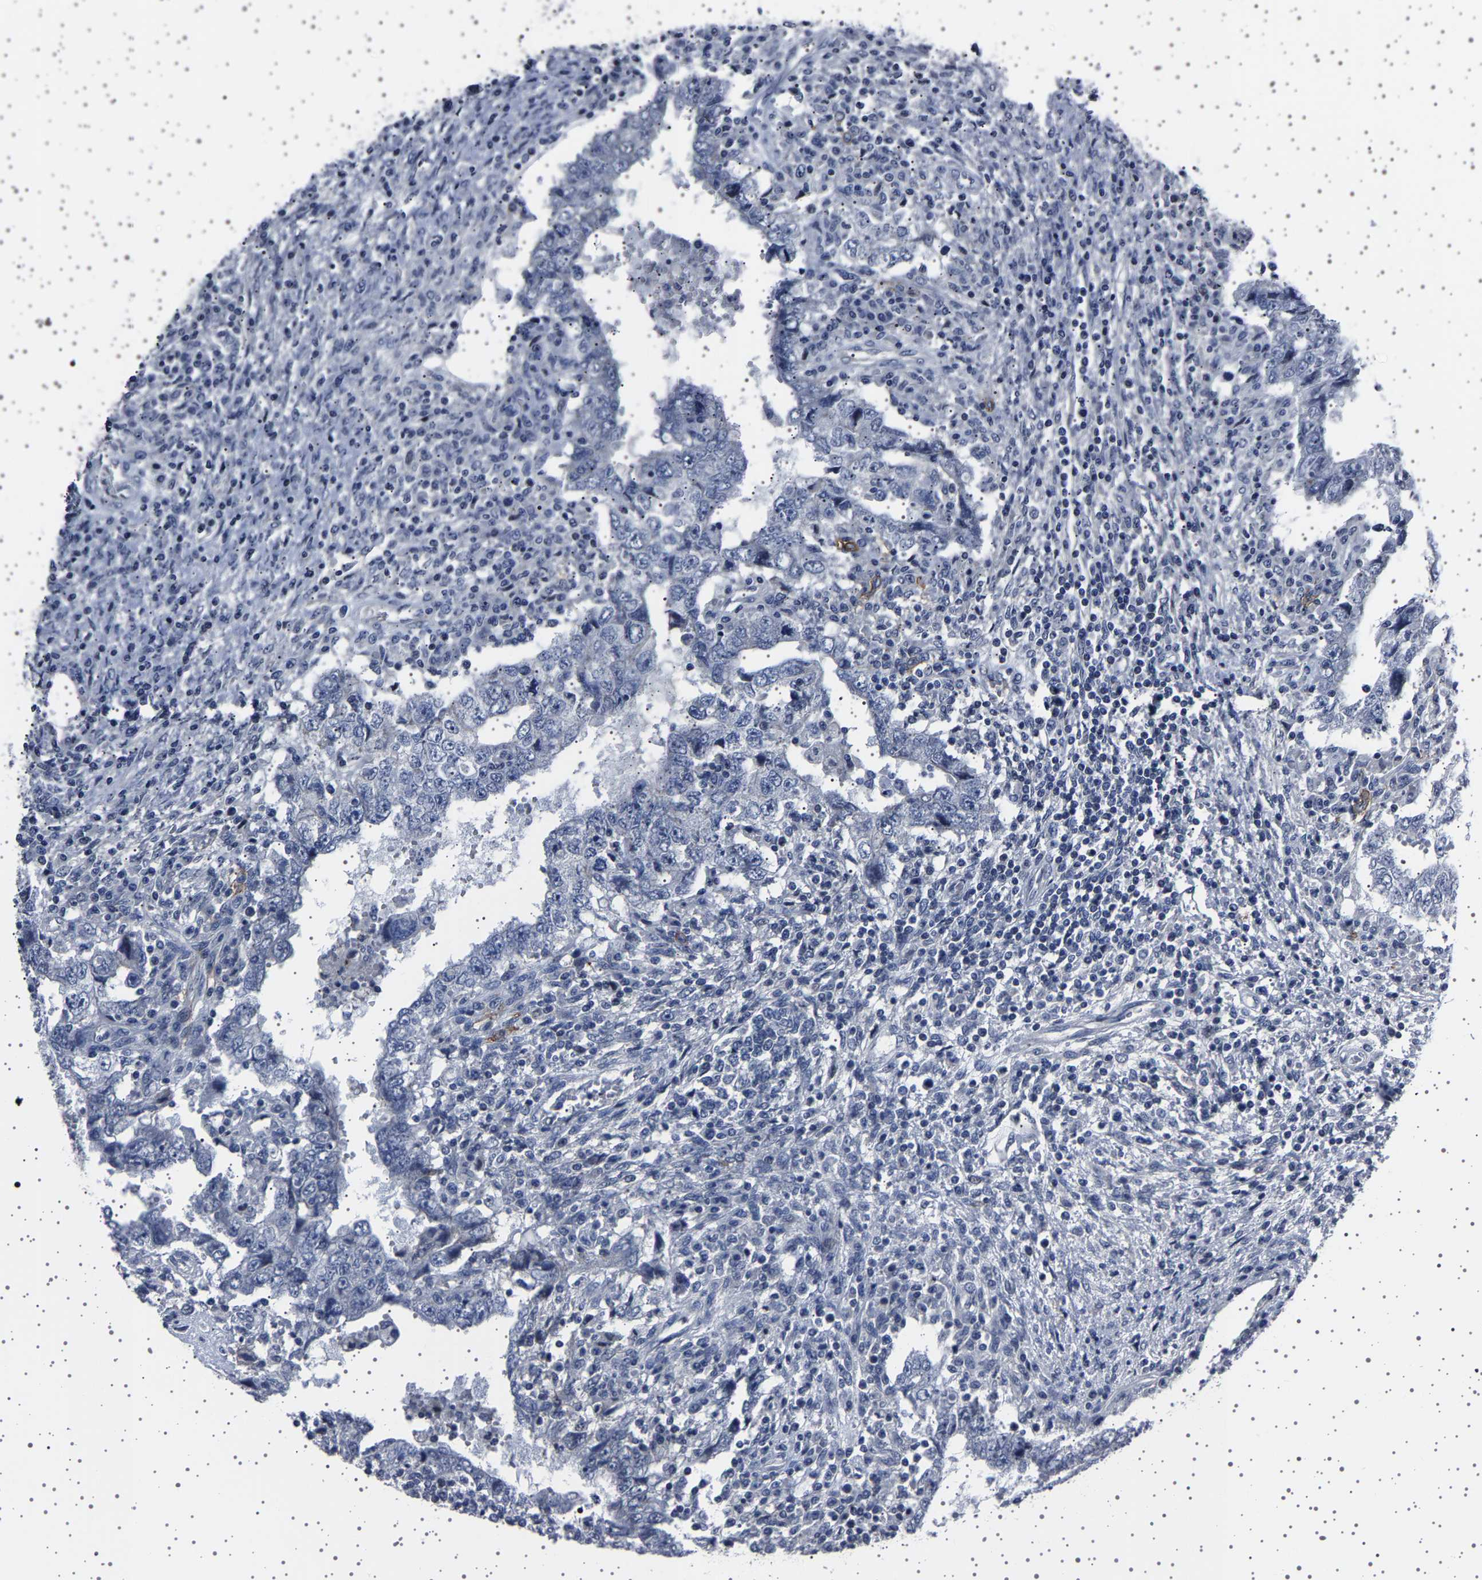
{"staining": {"intensity": "negative", "quantity": "none", "location": "none"}, "tissue": "testis cancer", "cell_type": "Tumor cells", "image_type": "cancer", "snomed": [{"axis": "morphology", "description": "Carcinoma, Embryonal, NOS"}, {"axis": "topography", "description": "Testis"}], "caption": "Immunohistochemical staining of embryonal carcinoma (testis) displays no significant expression in tumor cells. The staining was performed using DAB to visualize the protein expression in brown, while the nuclei were stained in blue with hematoxylin (Magnification: 20x).", "gene": "PAK5", "patient": {"sex": "male", "age": 26}}